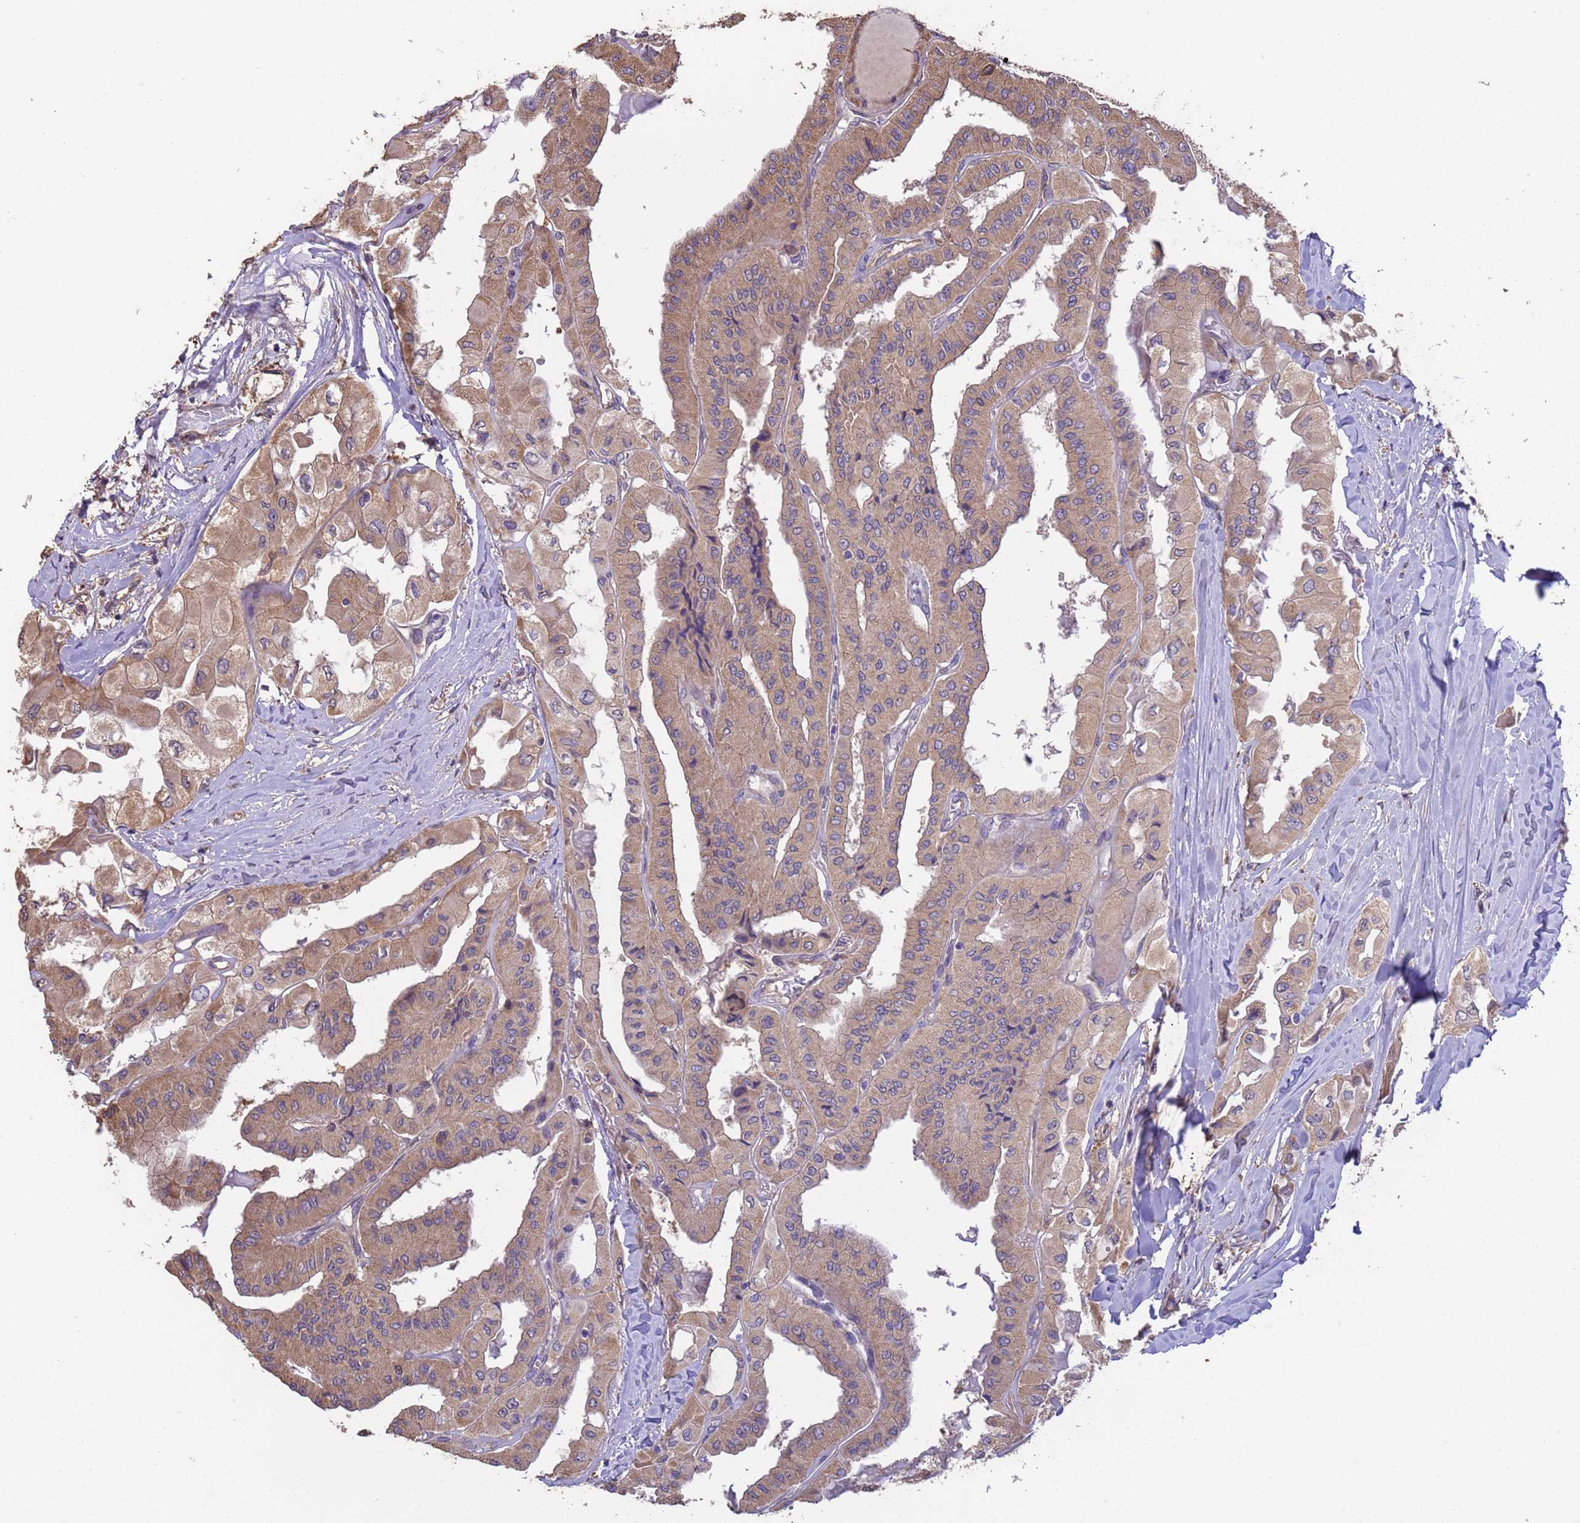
{"staining": {"intensity": "weak", "quantity": ">75%", "location": "cytoplasmic/membranous"}, "tissue": "thyroid cancer", "cell_type": "Tumor cells", "image_type": "cancer", "snomed": [{"axis": "morphology", "description": "Normal tissue, NOS"}, {"axis": "morphology", "description": "Papillary adenocarcinoma, NOS"}, {"axis": "topography", "description": "Thyroid gland"}], "caption": "This image exhibits immunohistochemistry staining of human papillary adenocarcinoma (thyroid), with low weak cytoplasmic/membranous staining in approximately >75% of tumor cells.", "gene": "NPHP1", "patient": {"sex": "female", "age": 59}}